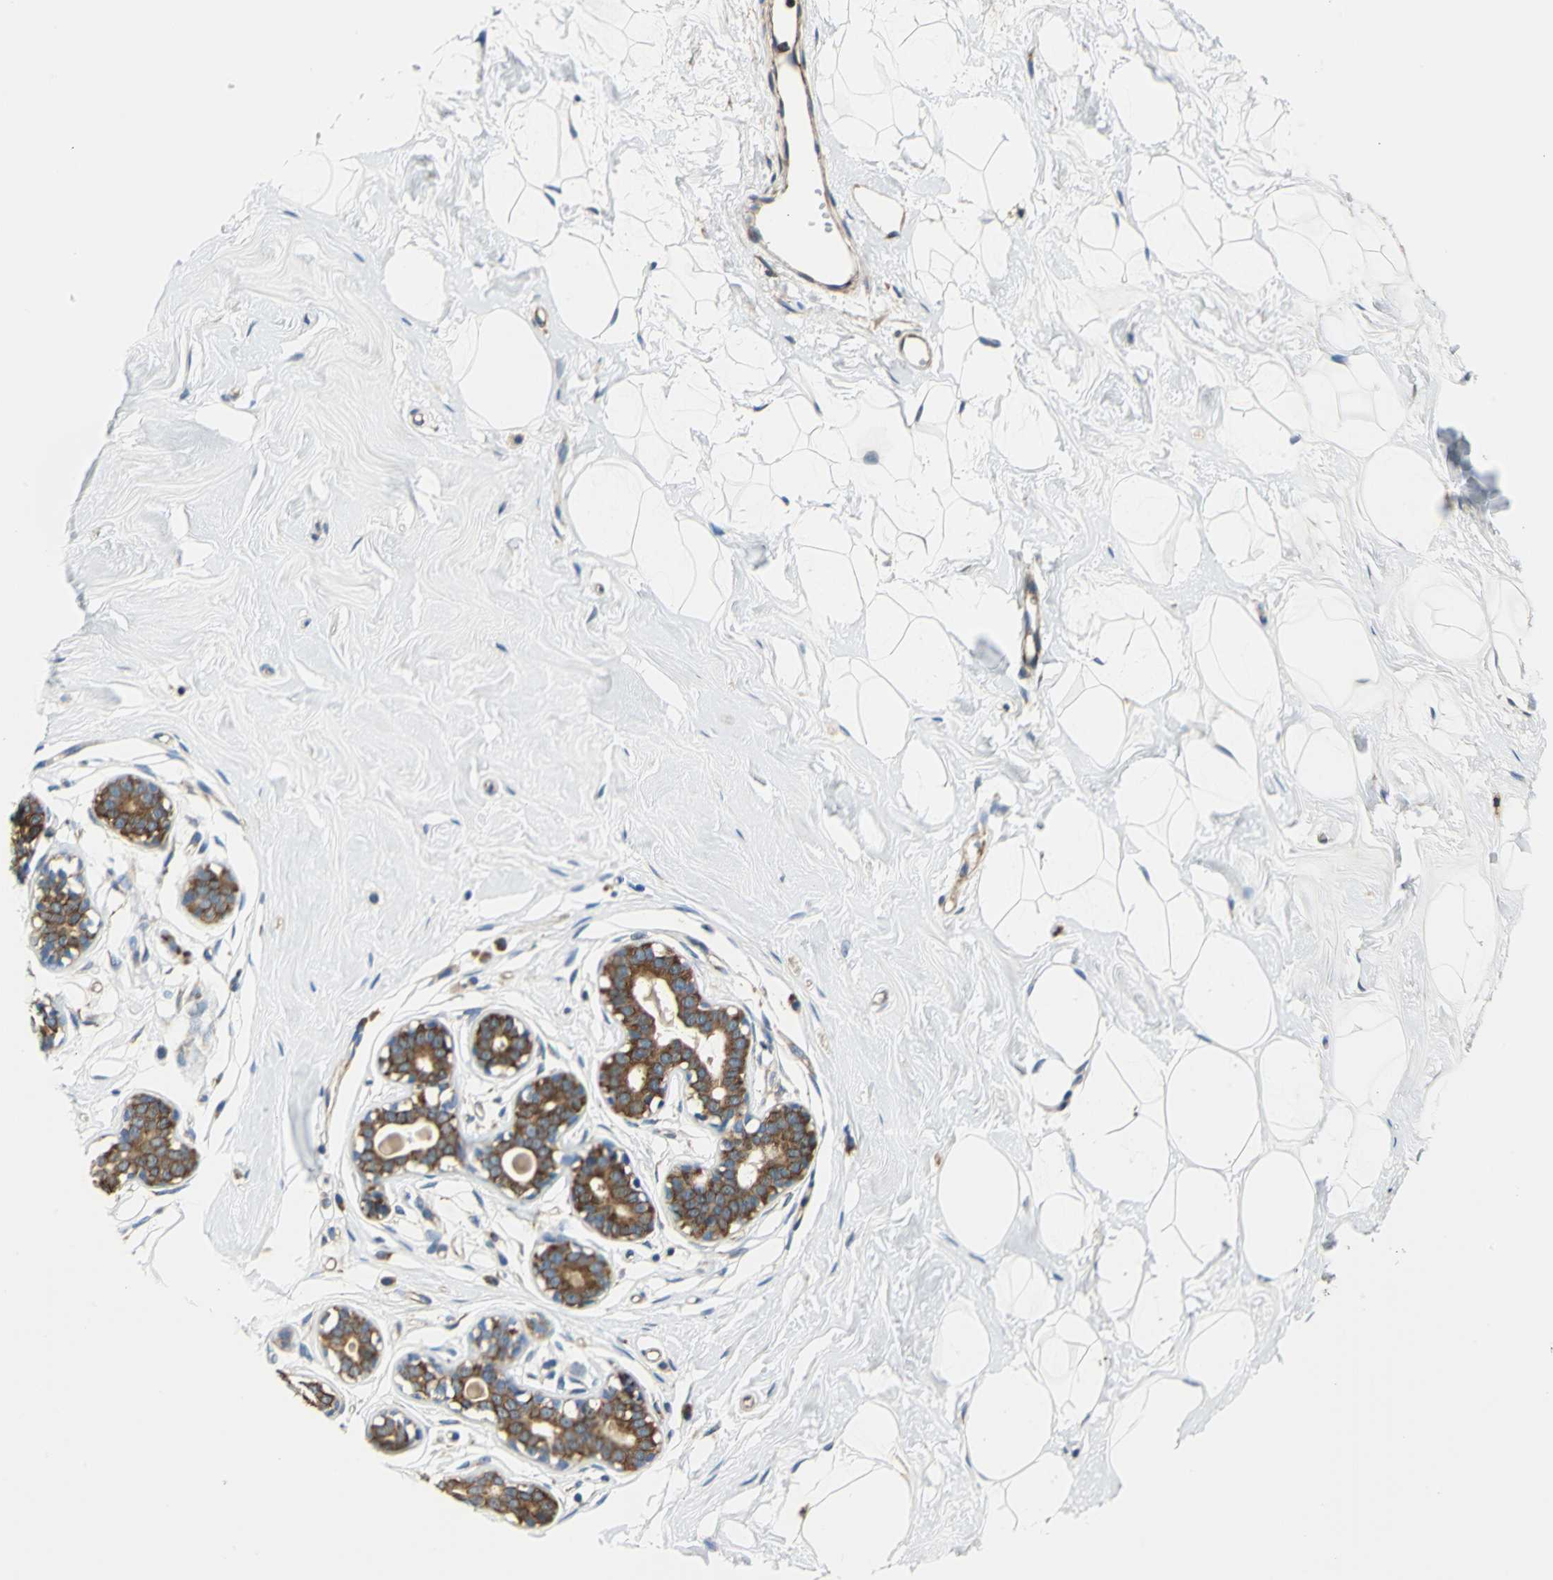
{"staining": {"intensity": "negative", "quantity": "none", "location": "none"}, "tissue": "breast", "cell_type": "Adipocytes", "image_type": "normal", "snomed": [{"axis": "morphology", "description": "Normal tissue, NOS"}, {"axis": "topography", "description": "Breast"}], "caption": "Adipocytes are negative for brown protein staining in unremarkable breast. Brightfield microscopy of immunohistochemistry (IHC) stained with DAB (brown) and hematoxylin (blue), captured at high magnification.", "gene": "TRIM25", "patient": {"sex": "female", "age": 23}}